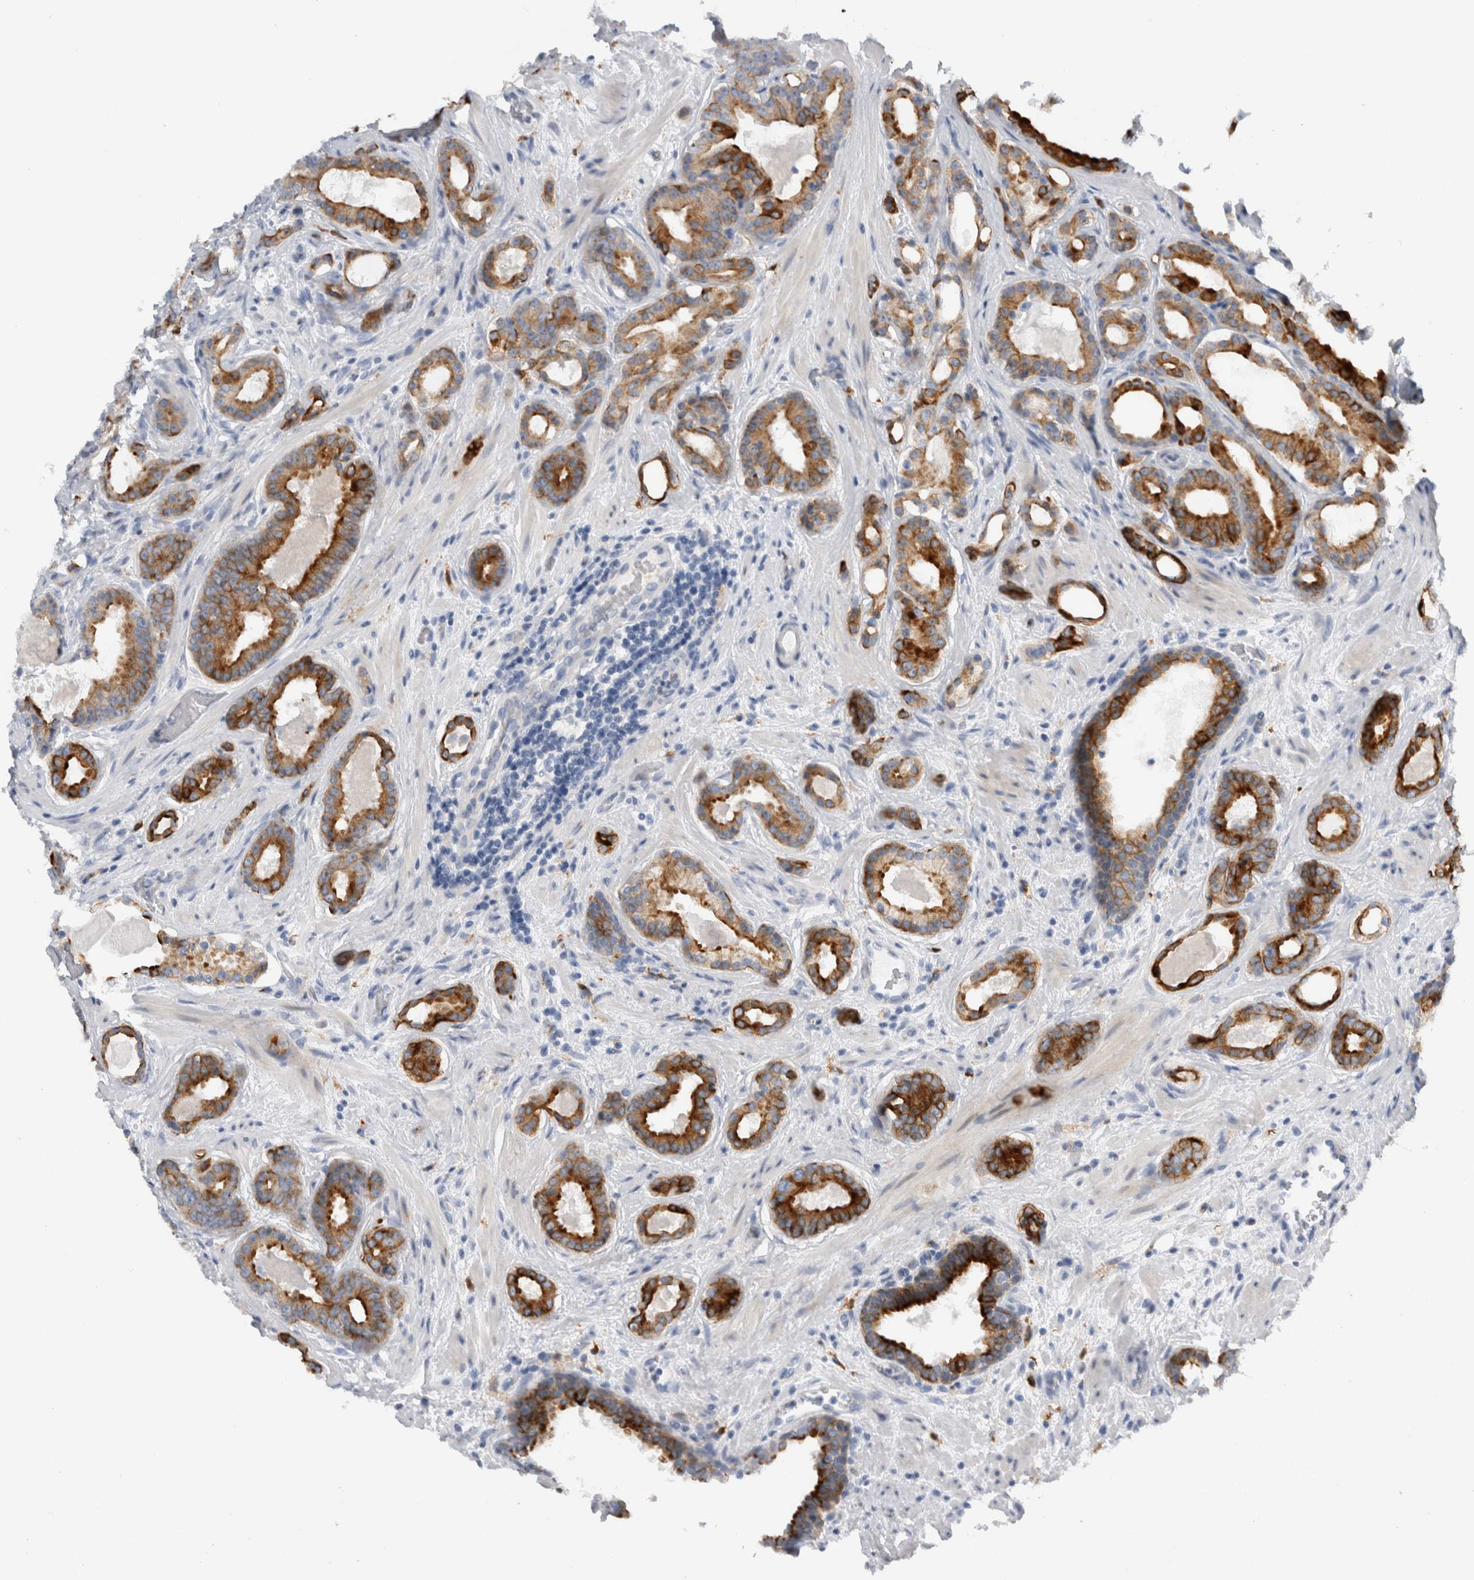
{"staining": {"intensity": "strong", "quantity": ">75%", "location": "cytoplasmic/membranous"}, "tissue": "prostate cancer", "cell_type": "Tumor cells", "image_type": "cancer", "snomed": [{"axis": "morphology", "description": "Adenocarcinoma, High grade"}, {"axis": "topography", "description": "Prostate"}], "caption": "Strong cytoplasmic/membranous expression for a protein is identified in approximately >75% of tumor cells of prostate cancer (high-grade adenocarcinoma) using immunohistochemistry (IHC).", "gene": "SLC20A2", "patient": {"sex": "male", "age": 60}}